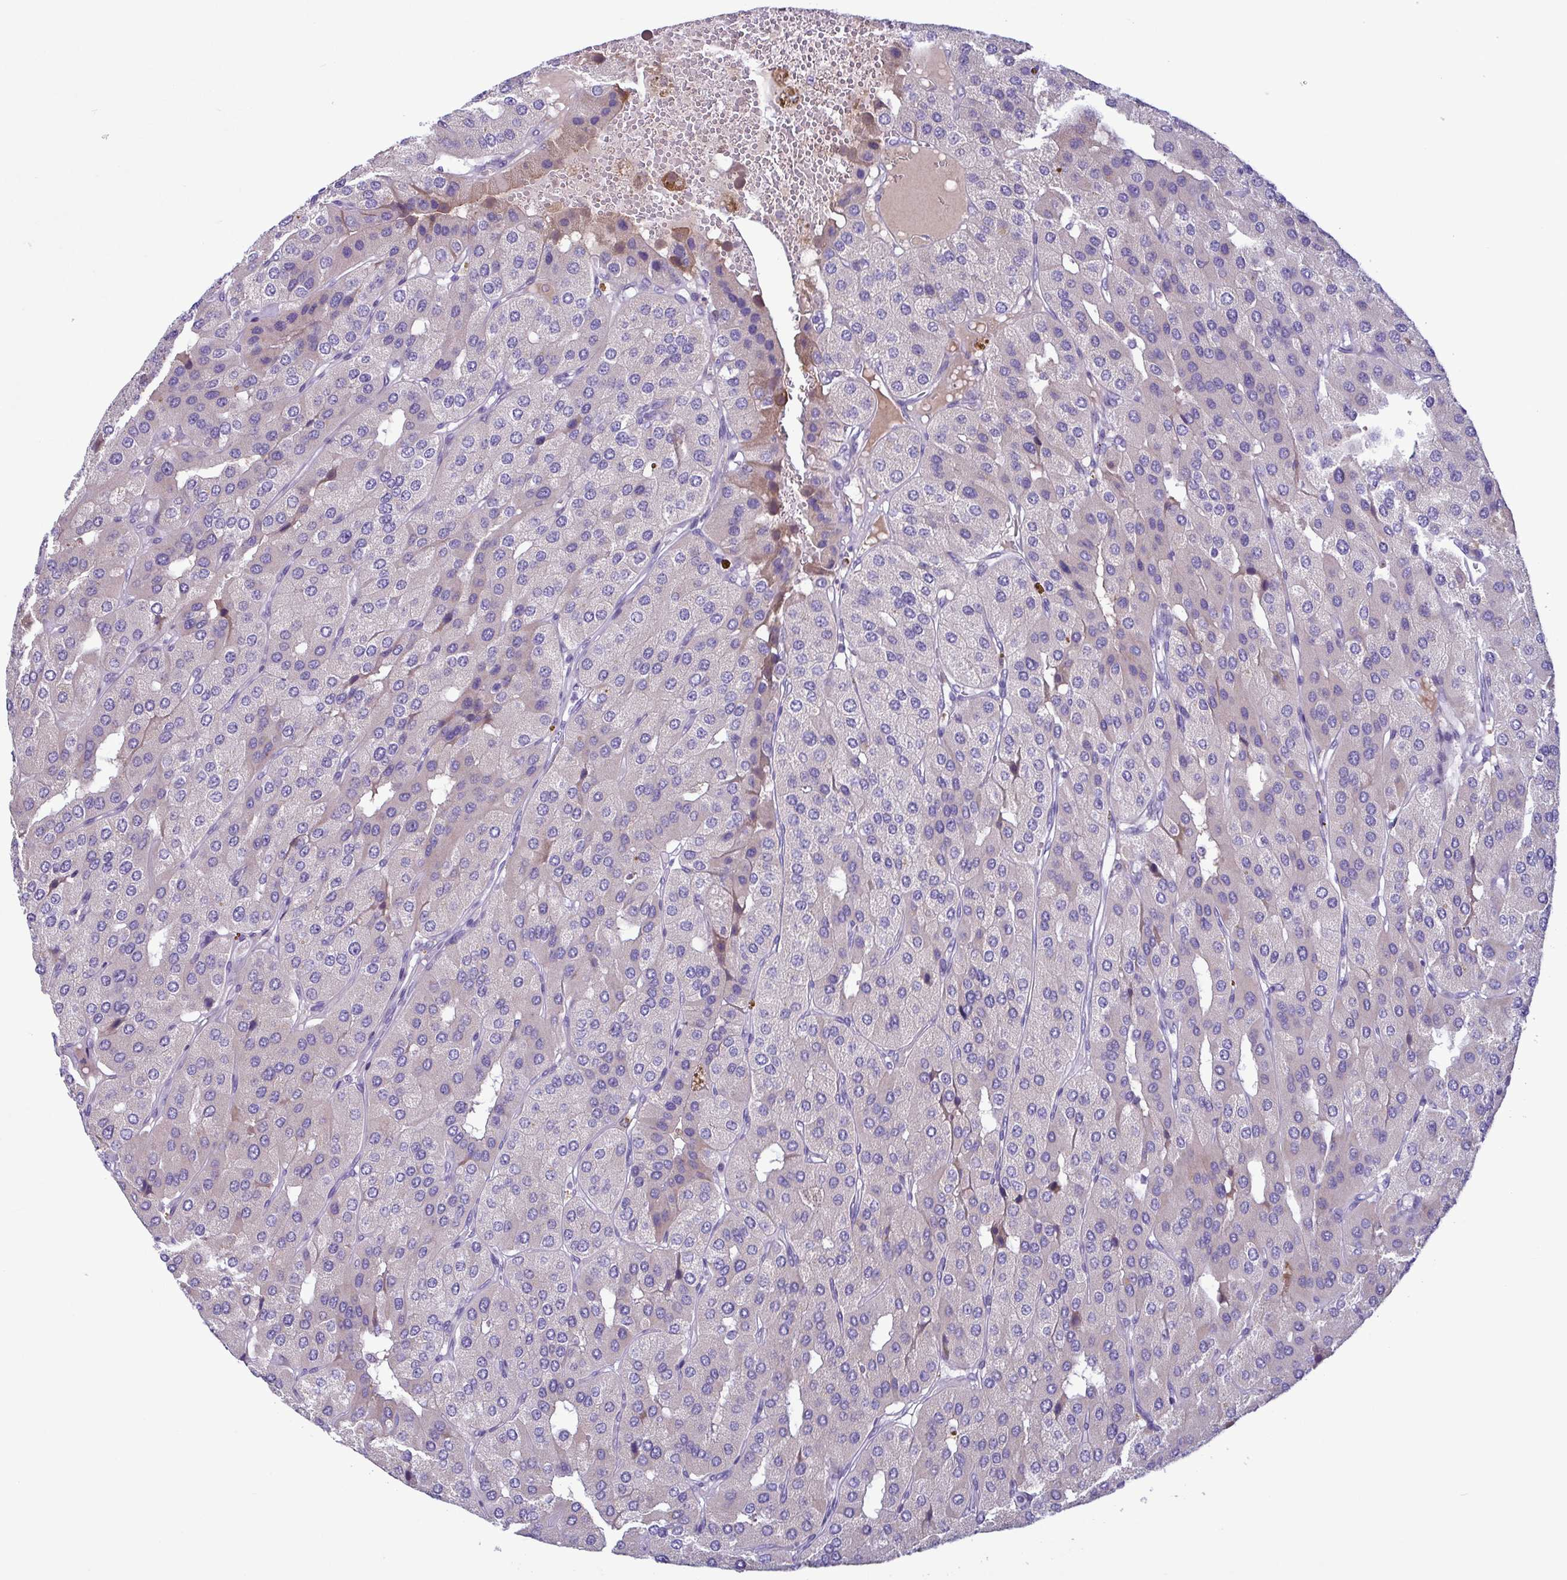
{"staining": {"intensity": "negative", "quantity": "none", "location": "none"}, "tissue": "parathyroid gland", "cell_type": "Glandular cells", "image_type": "normal", "snomed": [{"axis": "morphology", "description": "Normal tissue, NOS"}, {"axis": "morphology", "description": "Adenoma, NOS"}, {"axis": "topography", "description": "Parathyroid gland"}], "caption": "Human parathyroid gland stained for a protein using IHC displays no staining in glandular cells.", "gene": "F13B", "patient": {"sex": "female", "age": 86}}